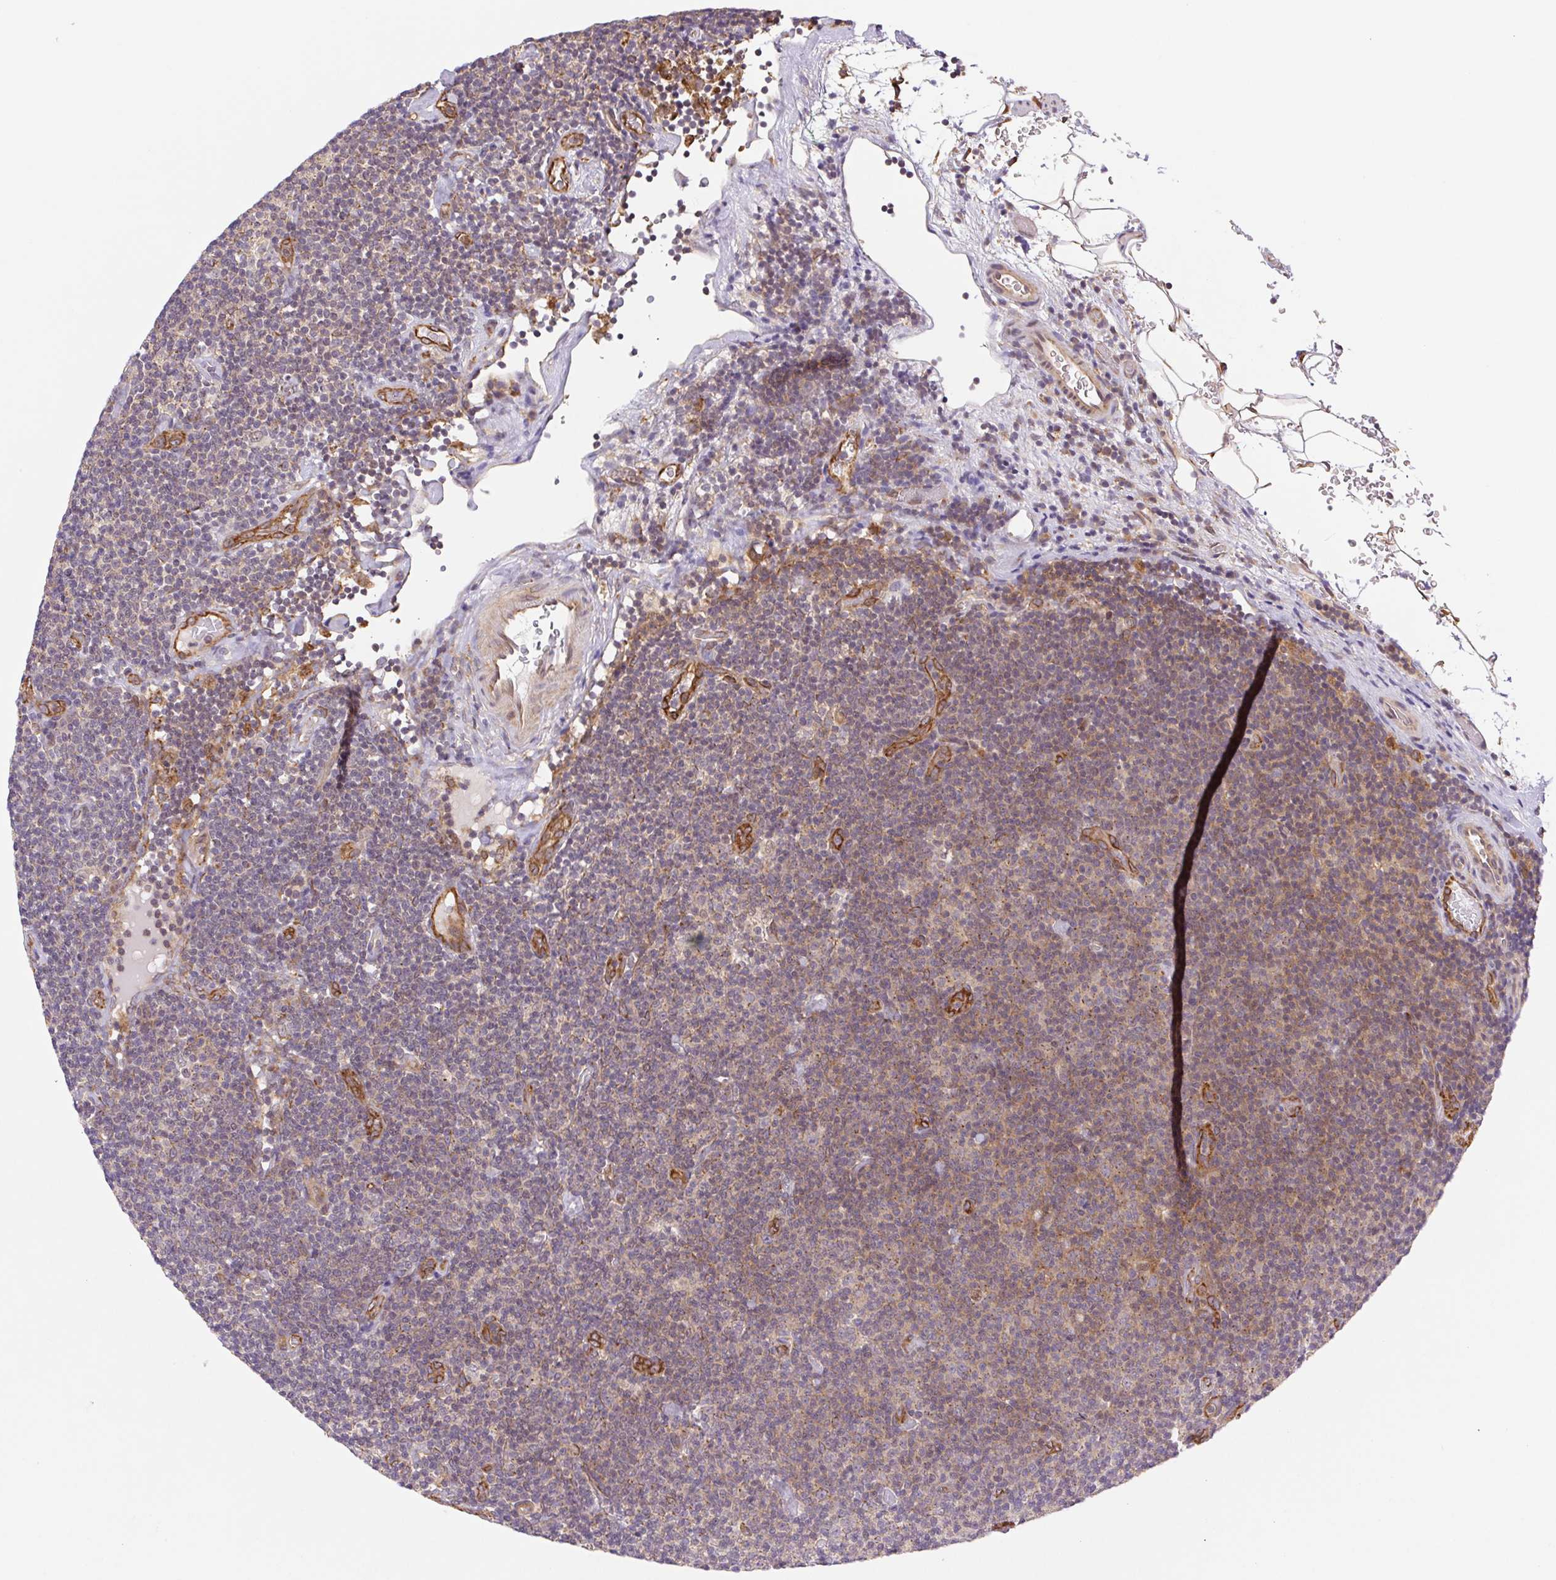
{"staining": {"intensity": "weak", "quantity": "25%-75%", "location": "cytoplasmic/membranous"}, "tissue": "lymphoma", "cell_type": "Tumor cells", "image_type": "cancer", "snomed": [{"axis": "morphology", "description": "Malignant lymphoma, non-Hodgkin's type, Low grade"}, {"axis": "topography", "description": "Lymph node"}], "caption": "A brown stain highlights weak cytoplasmic/membranous staining of a protein in lymphoma tumor cells.", "gene": "LYPD5", "patient": {"sex": "male", "age": 81}}